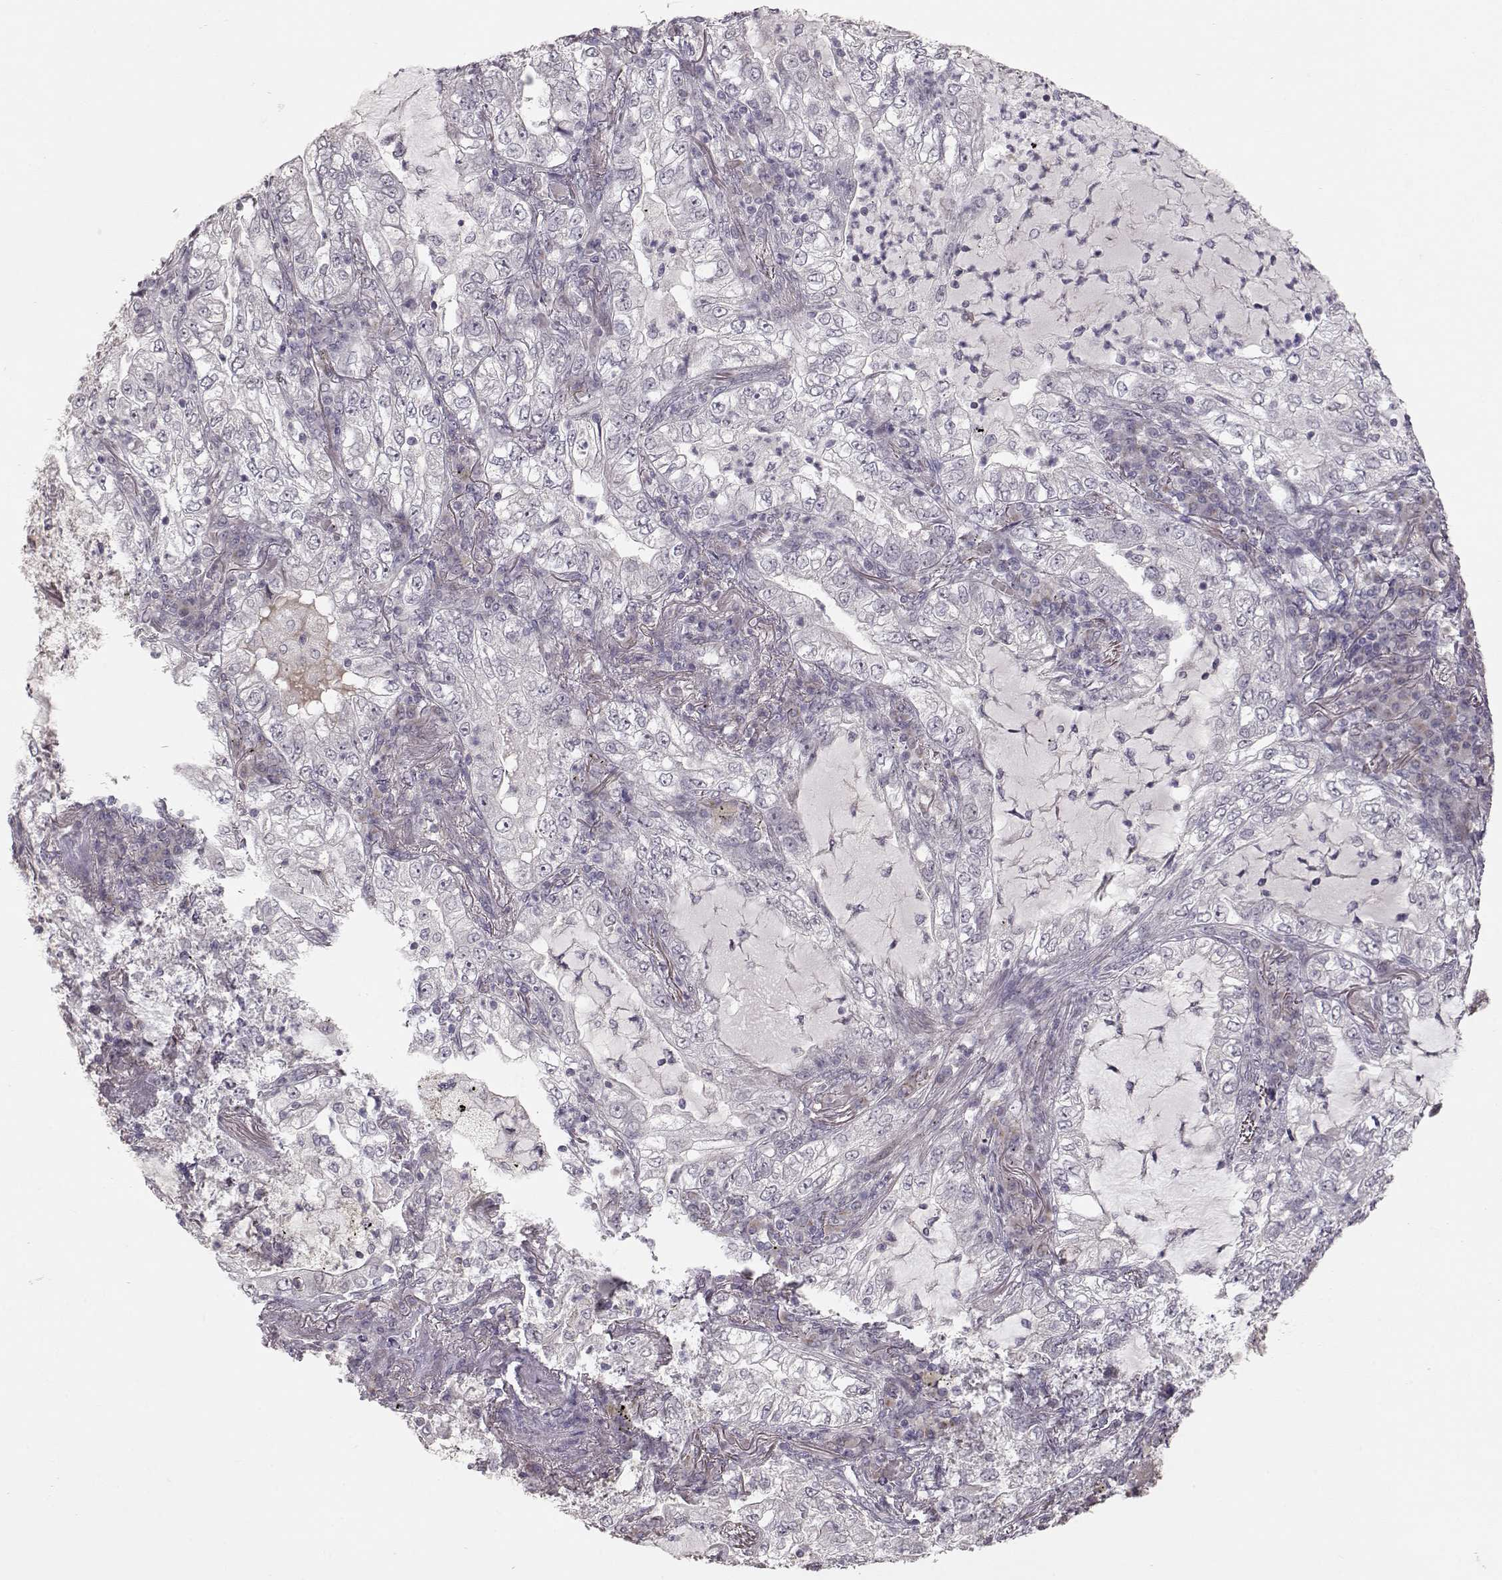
{"staining": {"intensity": "negative", "quantity": "none", "location": "none"}, "tissue": "lung cancer", "cell_type": "Tumor cells", "image_type": "cancer", "snomed": [{"axis": "morphology", "description": "Adenocarcinoma, NOS"}, {"axis": "topography", "description": "Lung"}], "caption": "Immunohistochemistry (IHC) micrograph of neoplastic tissue: adenocarcinoma (lung) stained with DAB (3,3'-diaminobenzidine) demonstrates no significant protein expression in tumor cells. The staining was performed using DAB (3,3'-diaminobenzidine) to visualize the protein expression in brown, while the nuclei were stained in blue with hematoxylin (Magnification: 20x).", "gene": "PNMT", "patient": {"sex": "female", "age": 73}}